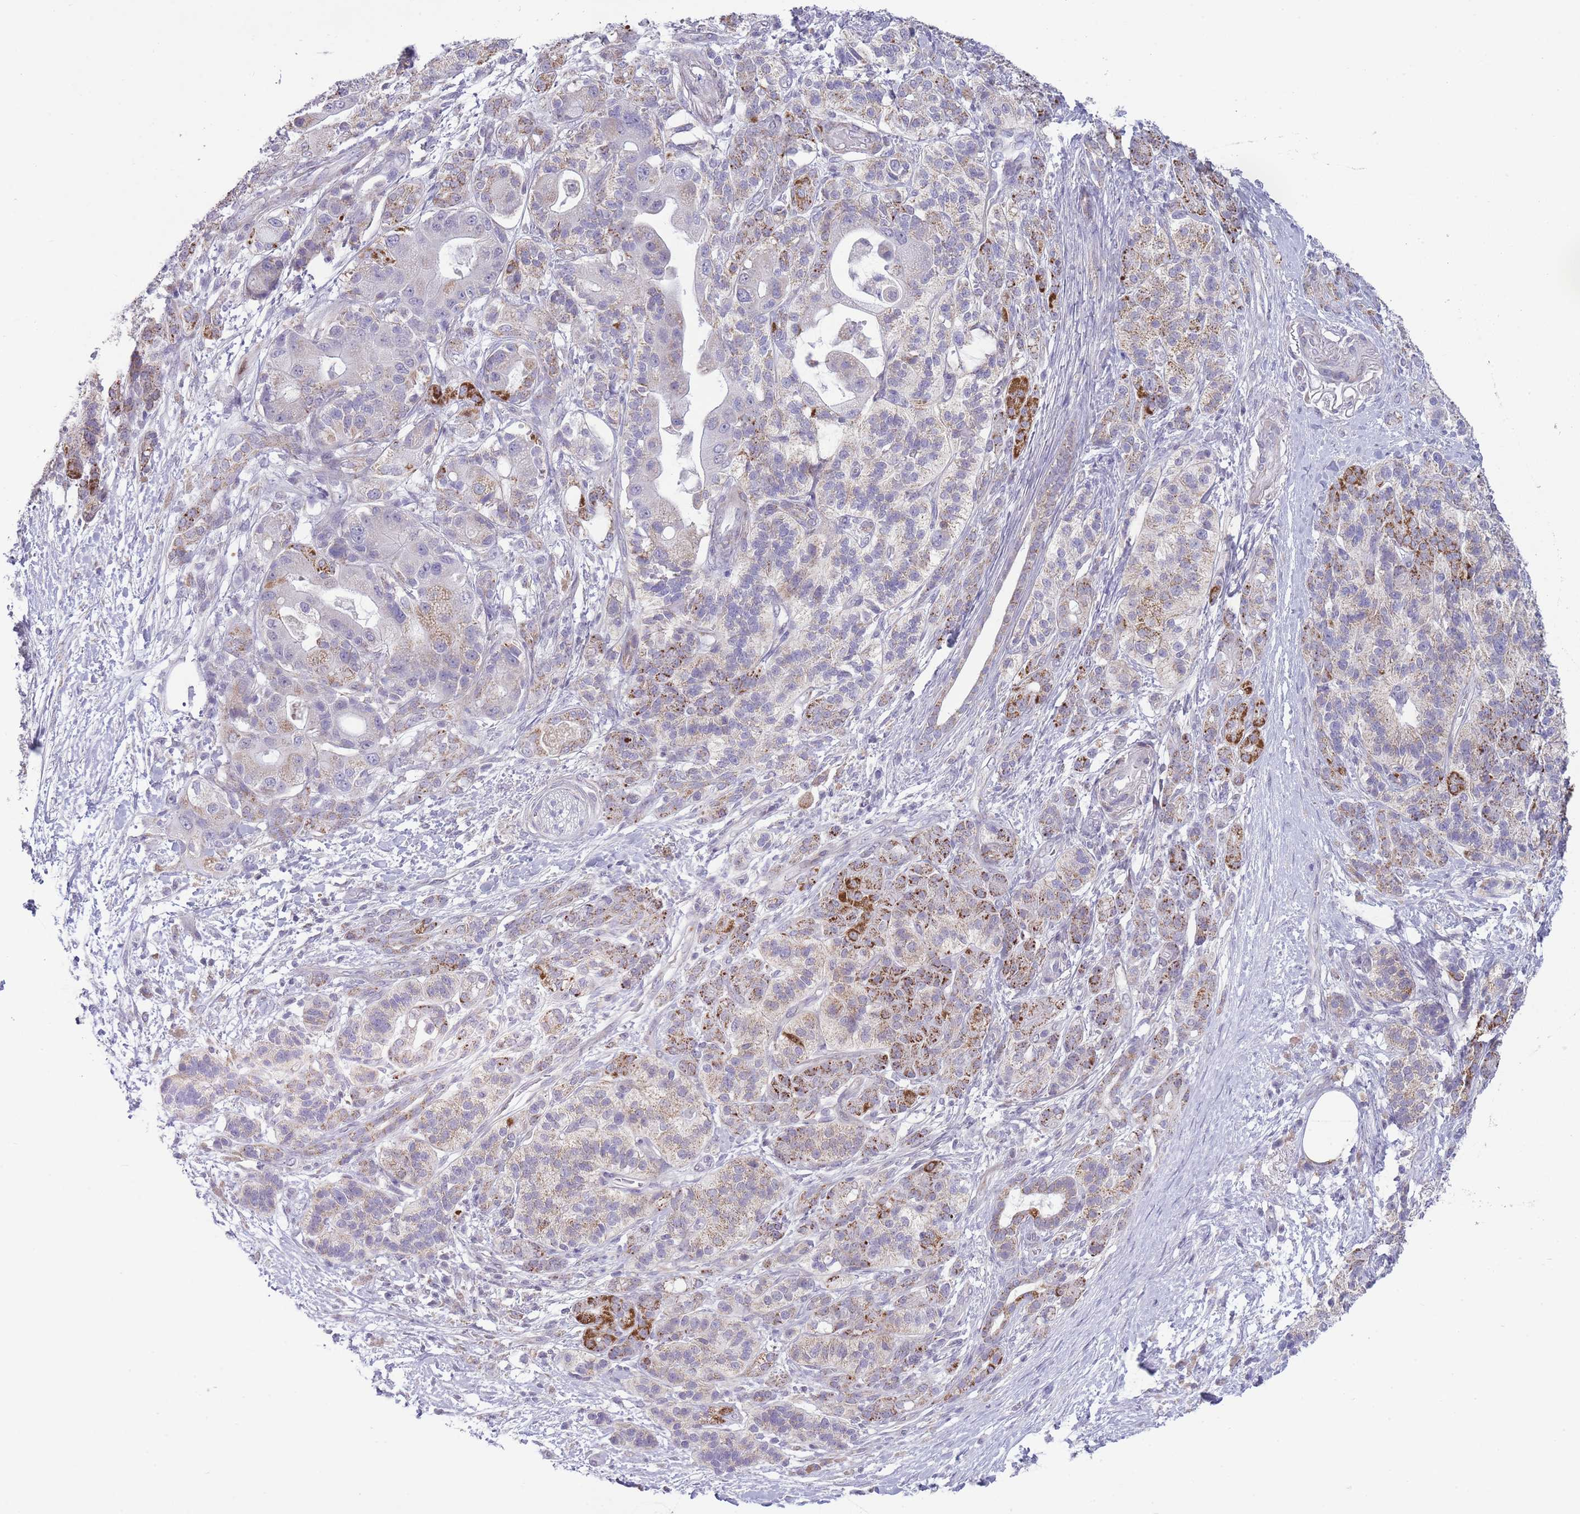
{"staining": {"intensity": "strong", "quantity": "<25%", "location": "cytoplasmic/membranous"}, "tissue": "pancreatic cancer", "cell_type": "Tumor cells", "image_type": "cancer", "snomed": [{"axis": "morphology", "description": "Adenocarcinoma, NOS"}, {"axis": "topography", "description": "Pancreas"}], "caption": "A histopathology image showing strong cytoplasmic/membranous positivity in about <25% of tumor cells in pancreatic cancer, as visualized by brown immunohistochemical staining.", "gene": "ZBTB24", "patient": {"sex": "male", "age": 57}}